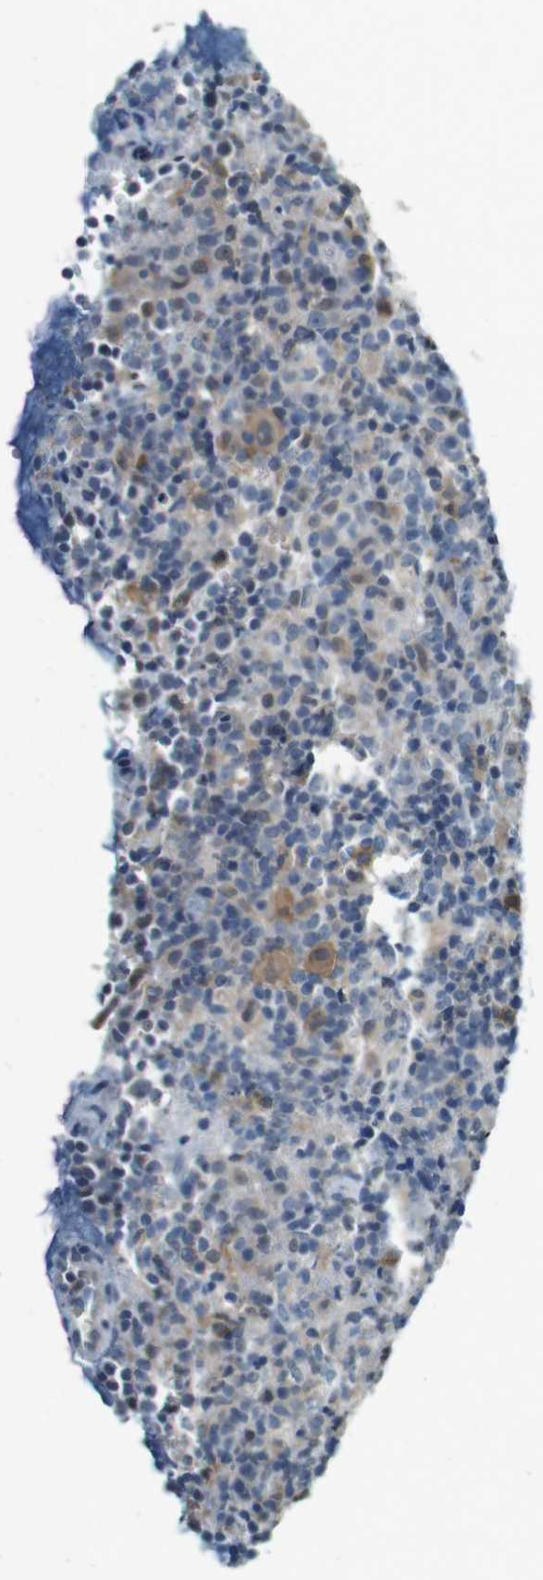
{"staining": {"intensity": "weak", "quantity": "<25%", "location": "cytoplasmic/membranous"}, "tissue": "lymphoma", "cell_type": "Tumor cells", "image_type": "cancer", "snomed": [{"axis": "morphology", "description": "Malignant lymphoma, non-Hodgkin's type, High grade"}, {"axis": "topography", "description": "Lymph node"}], "caption": "High power microscopy histopathology image of an immunohistochemistry (IHC) histopathology image of lymphoma, revealing no significant positivity in tumor cells. (DAB IHC visualized using brightfield microscopy, high magnification).", "gene": "CDK14", "patient": {"sex": "female", "age": 76}}